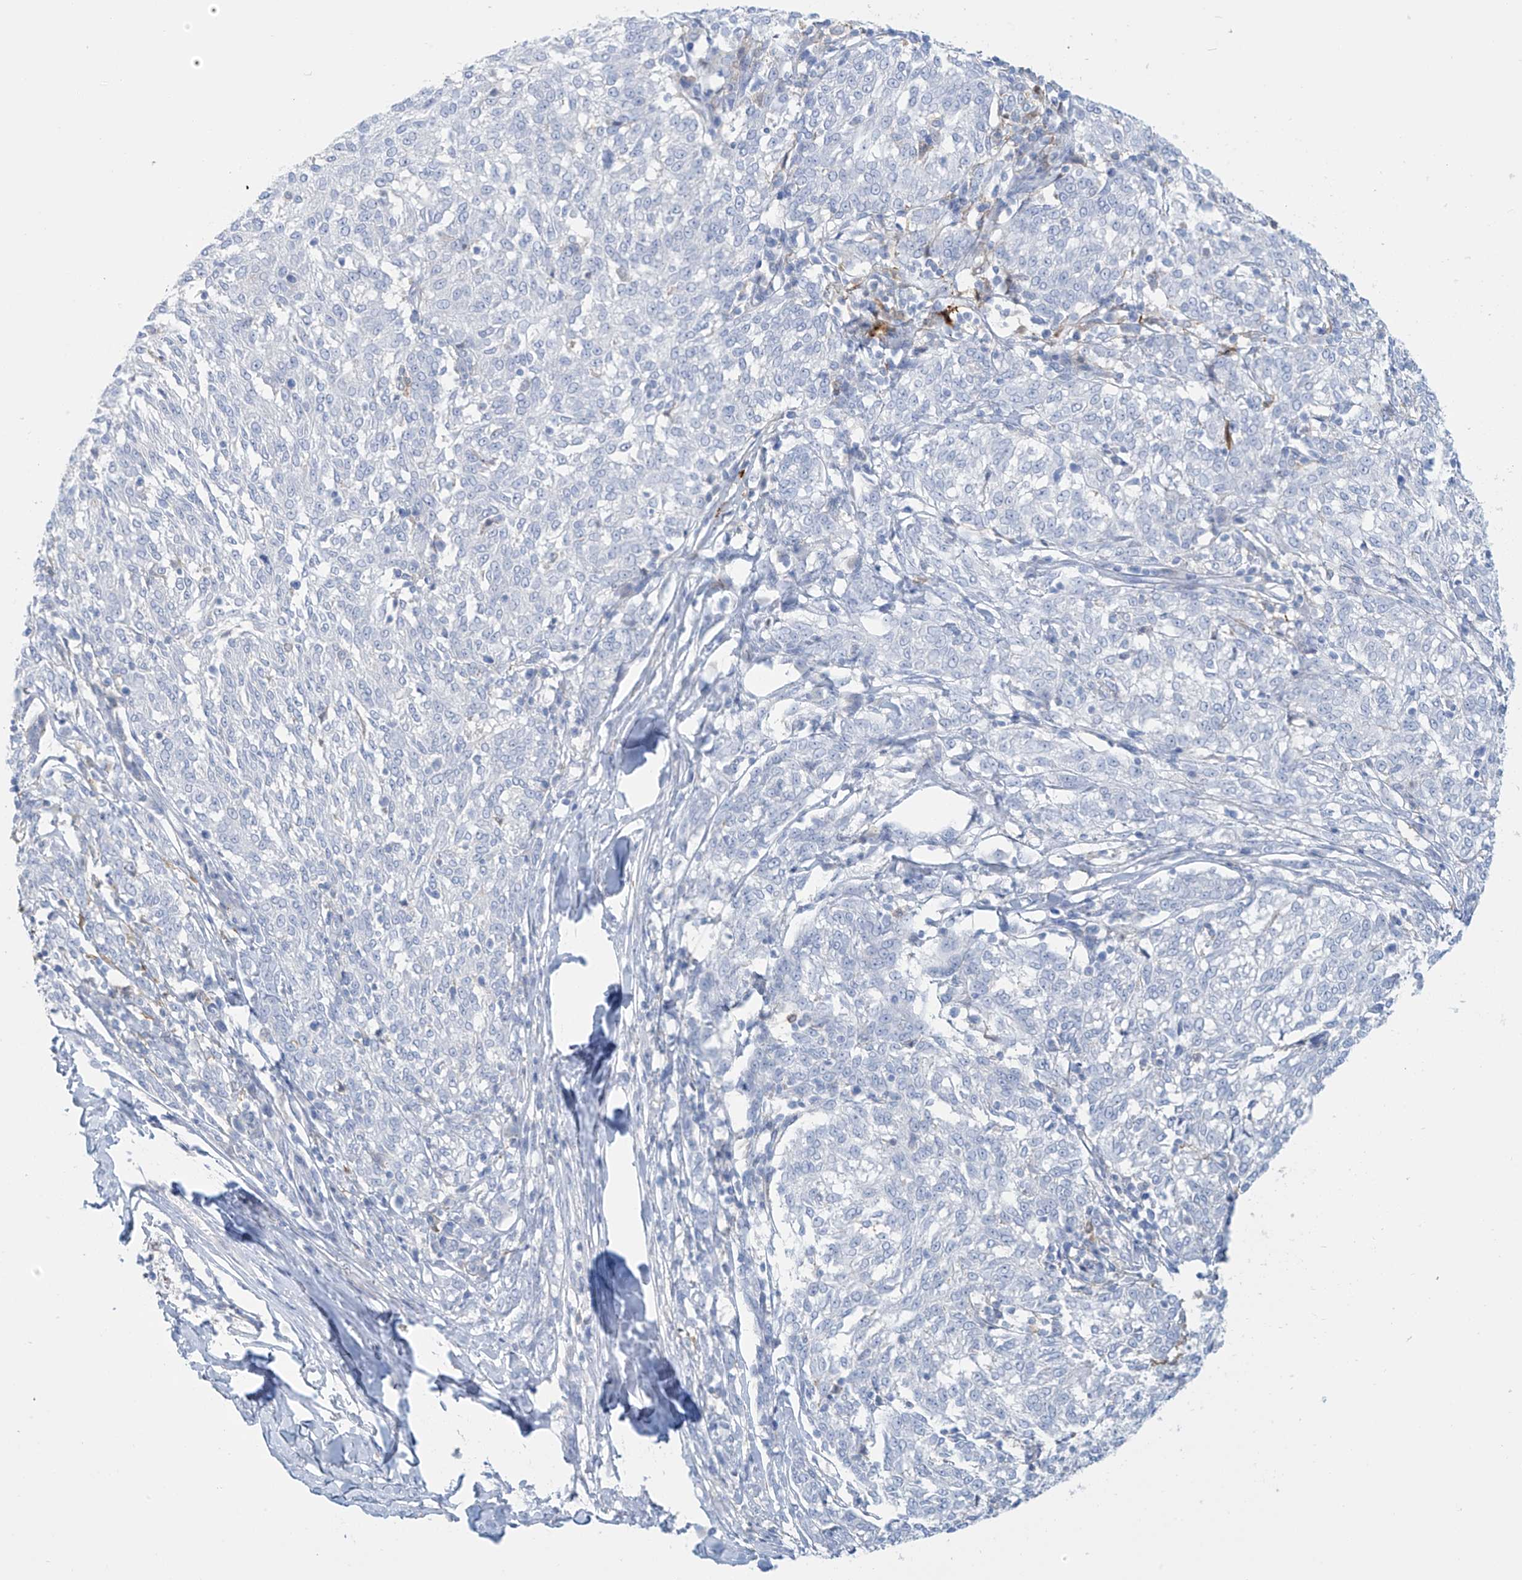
{"staining": {"intensity": "negative", "quantity": "none", "location": "none"}, "tissue": "melanoma", "cell_type": "Tumor cells", "image_type": "cancer", "snomed": [{"axis": "morphology", "description": "Malignant melanoma, NOS"}, {"axis": "topography", "description": "Skin"}], "caption": "This is an IHC micrograph of human melanoma. There is no expression in tumor cells.", "gene": "TRMT2B", "patient": {"sex": "female", "age": 72}}